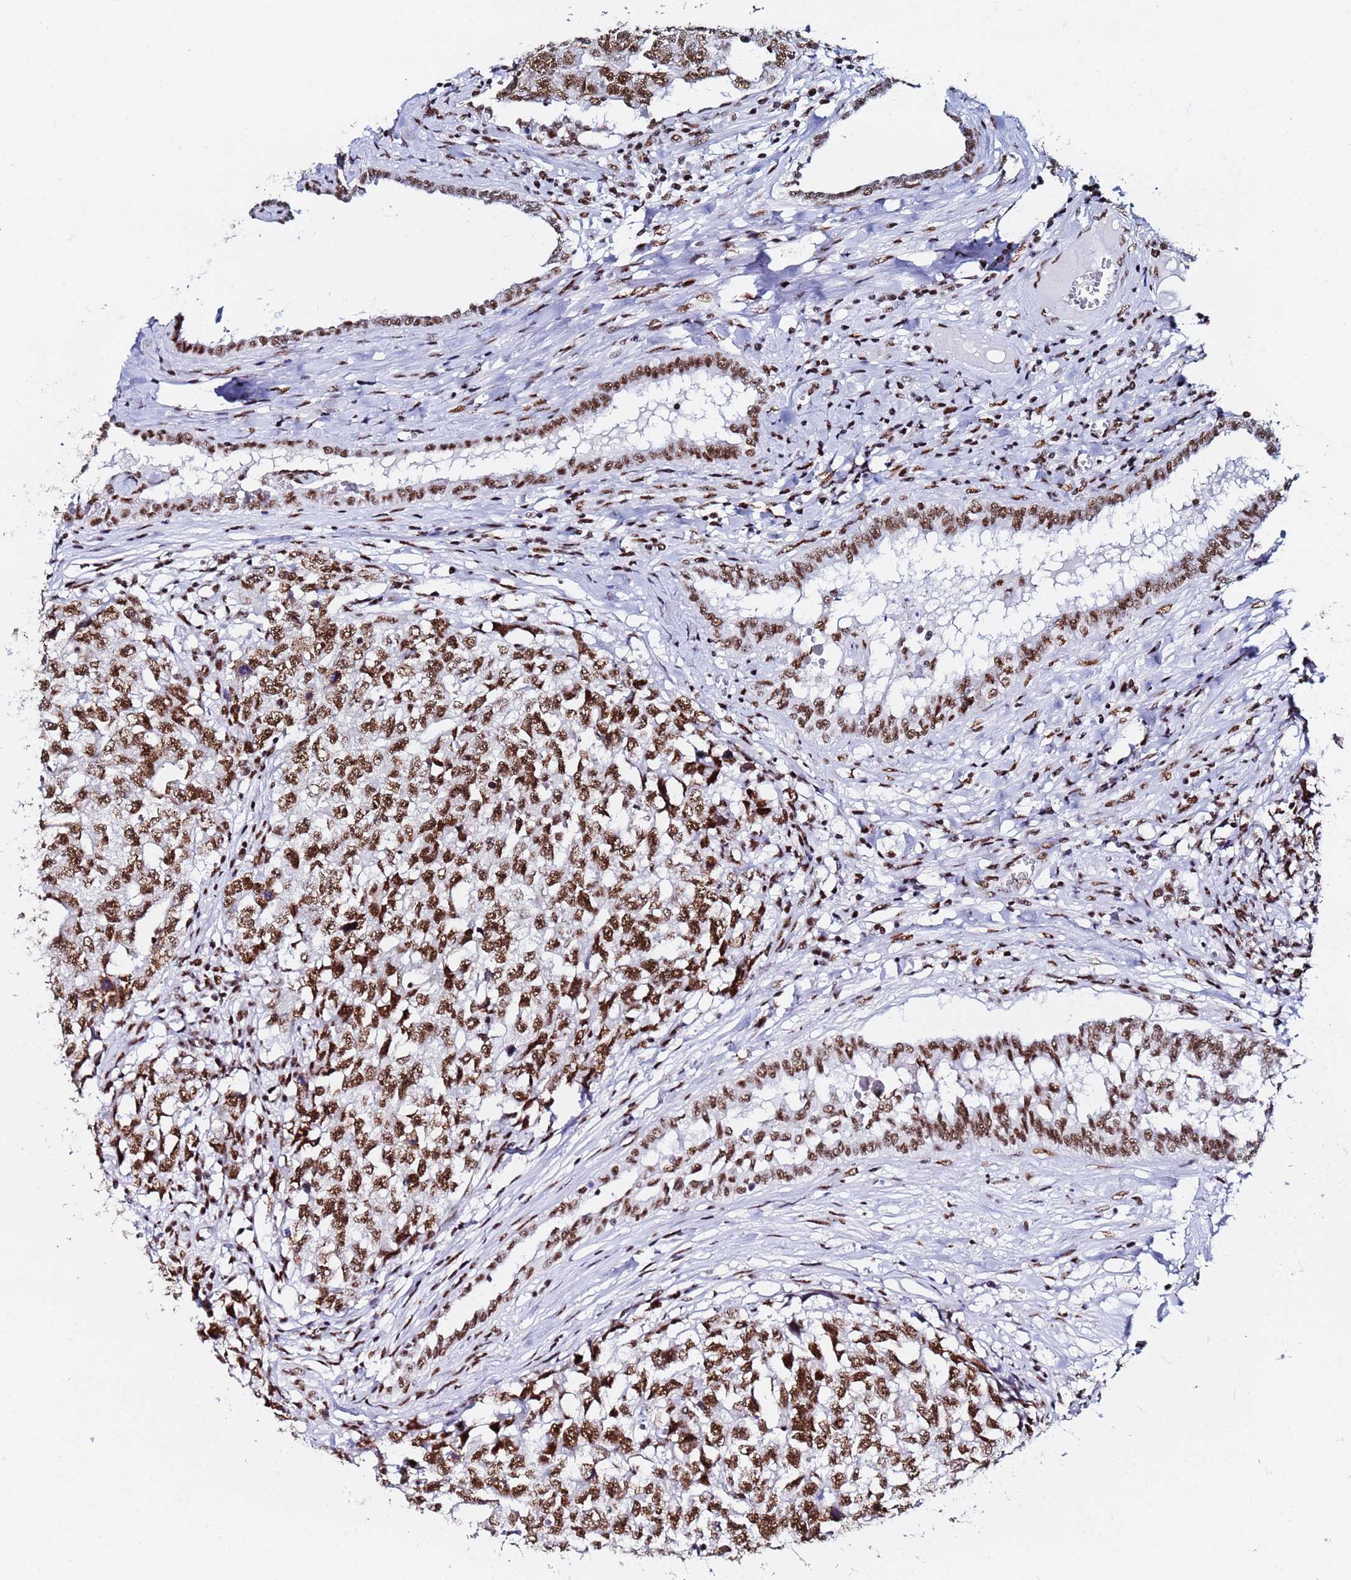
{"staining": {"intensity": "strong", "quantity": ">75%", "location": "nuclear"}, "tissue": "testis cancer", "cell_type": "Tumor cells", "image_type": "cancer", "snomed": [{"axis": "morphology", "description": "Carcinoma, Embryonal, NOS"}, {"axis": "topography", "description": "Testis"}], "caption": "Immunohistochemistry micrograph of human embryonal carcinoma (testis) stained for a protein (brown), which reveals high levels of strong nuclear staining in about >75% of tumor cells.", "gene": "SNRPA1", "patient": {"sex": "male", "age": 31}}